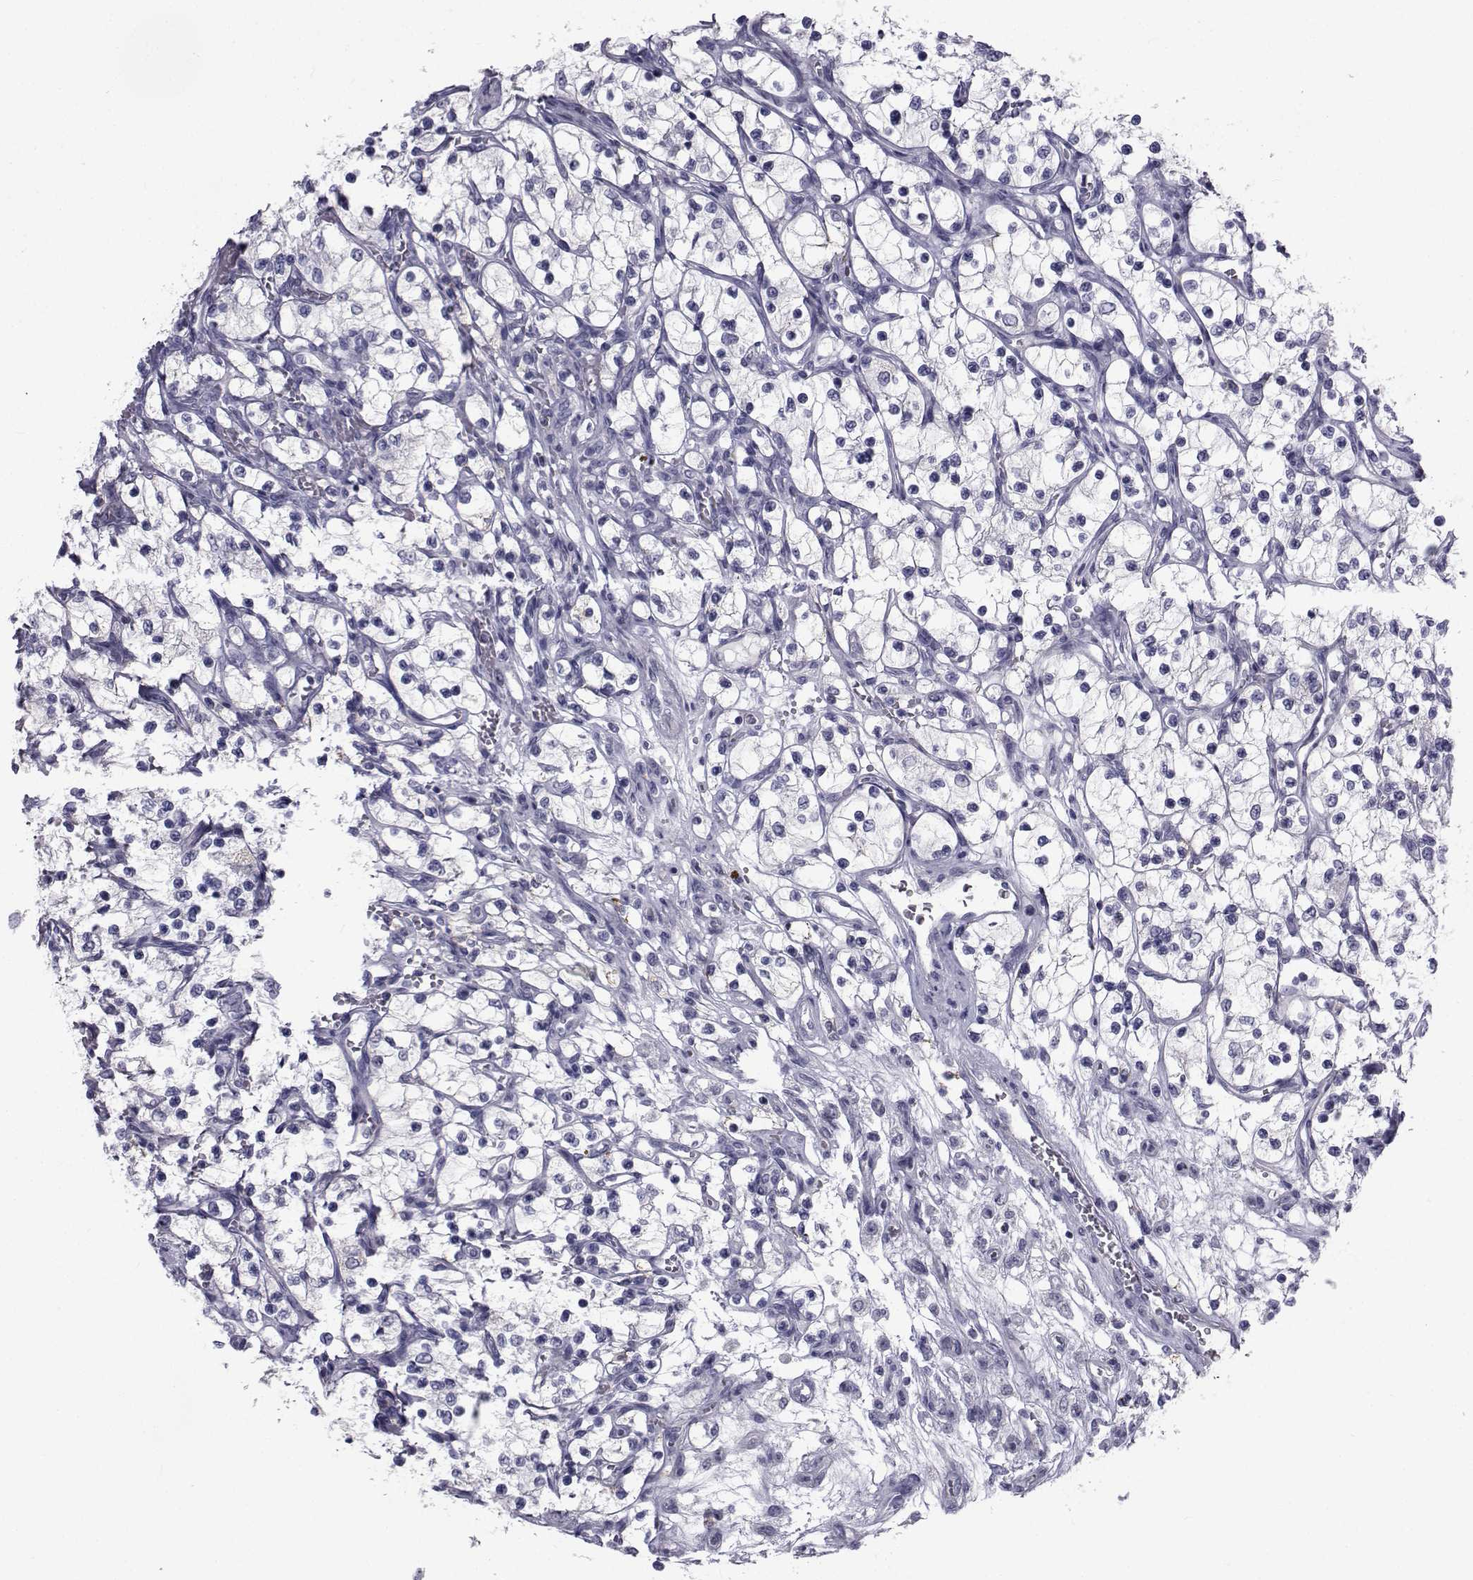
{"staining": {"intensity": "negative", "quantity": "none", "location": "none"}, "tissue": "renal cancer", "cell_type": "Tumor cells", "image_type": "cancer", "snomed": [{"axis": "morphology", "description": "Adenocarcinoma, NOS"}, {"axis": "topography", "description": "Kidney"}], "caption": "High power microscopy histopathology image of an immunohistochemistry (IHC) micrograph of adenocarcinoma (renal), revealing no significant staining in tumor cells.", "gene": "FDXR", "patient": {"sex": "female", "age": 69}}